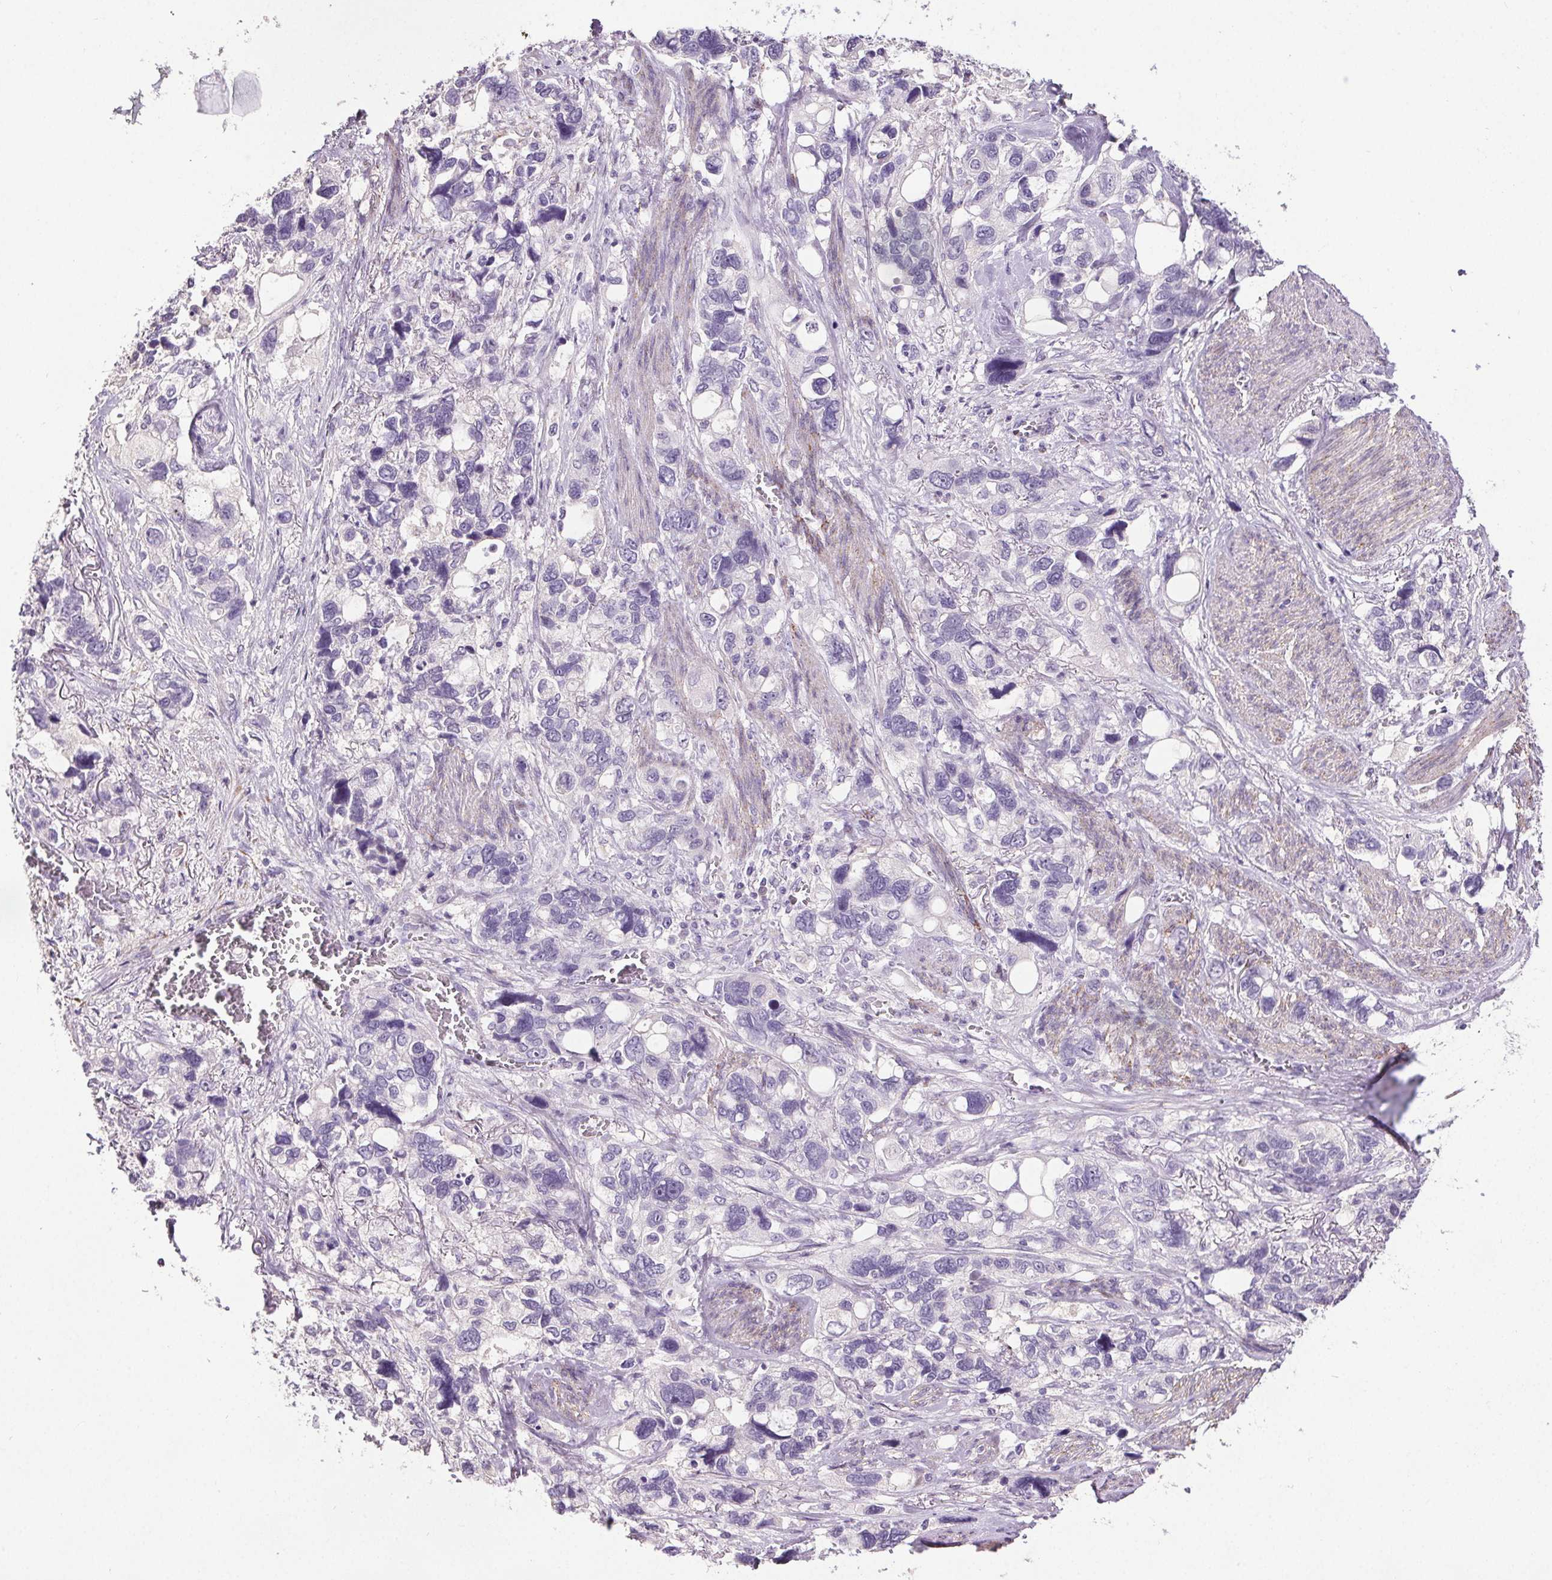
{"staining": {"intensity": "negative", "quantity": "none", "location": "none"}, "tissue": "stomach cancer", "cell_type": "Tumor cells", "image_type": "cancer", "snomed": [{"axis": "morphology", "description": "Adenocarcinoma, NOS"}, {"axis": "topography", "description": "Stomach, upper"}], "caption": "The immunohistochemistry image has no significant expression in tumor cells of adenocarcinoma (stomach) tissue. (DAB (3,3'-diaminobenzidine) IHC with hematoxylin counter stain).", "gene": "GPIHBP1", "patient": {"sex": "female", "age": 81}}